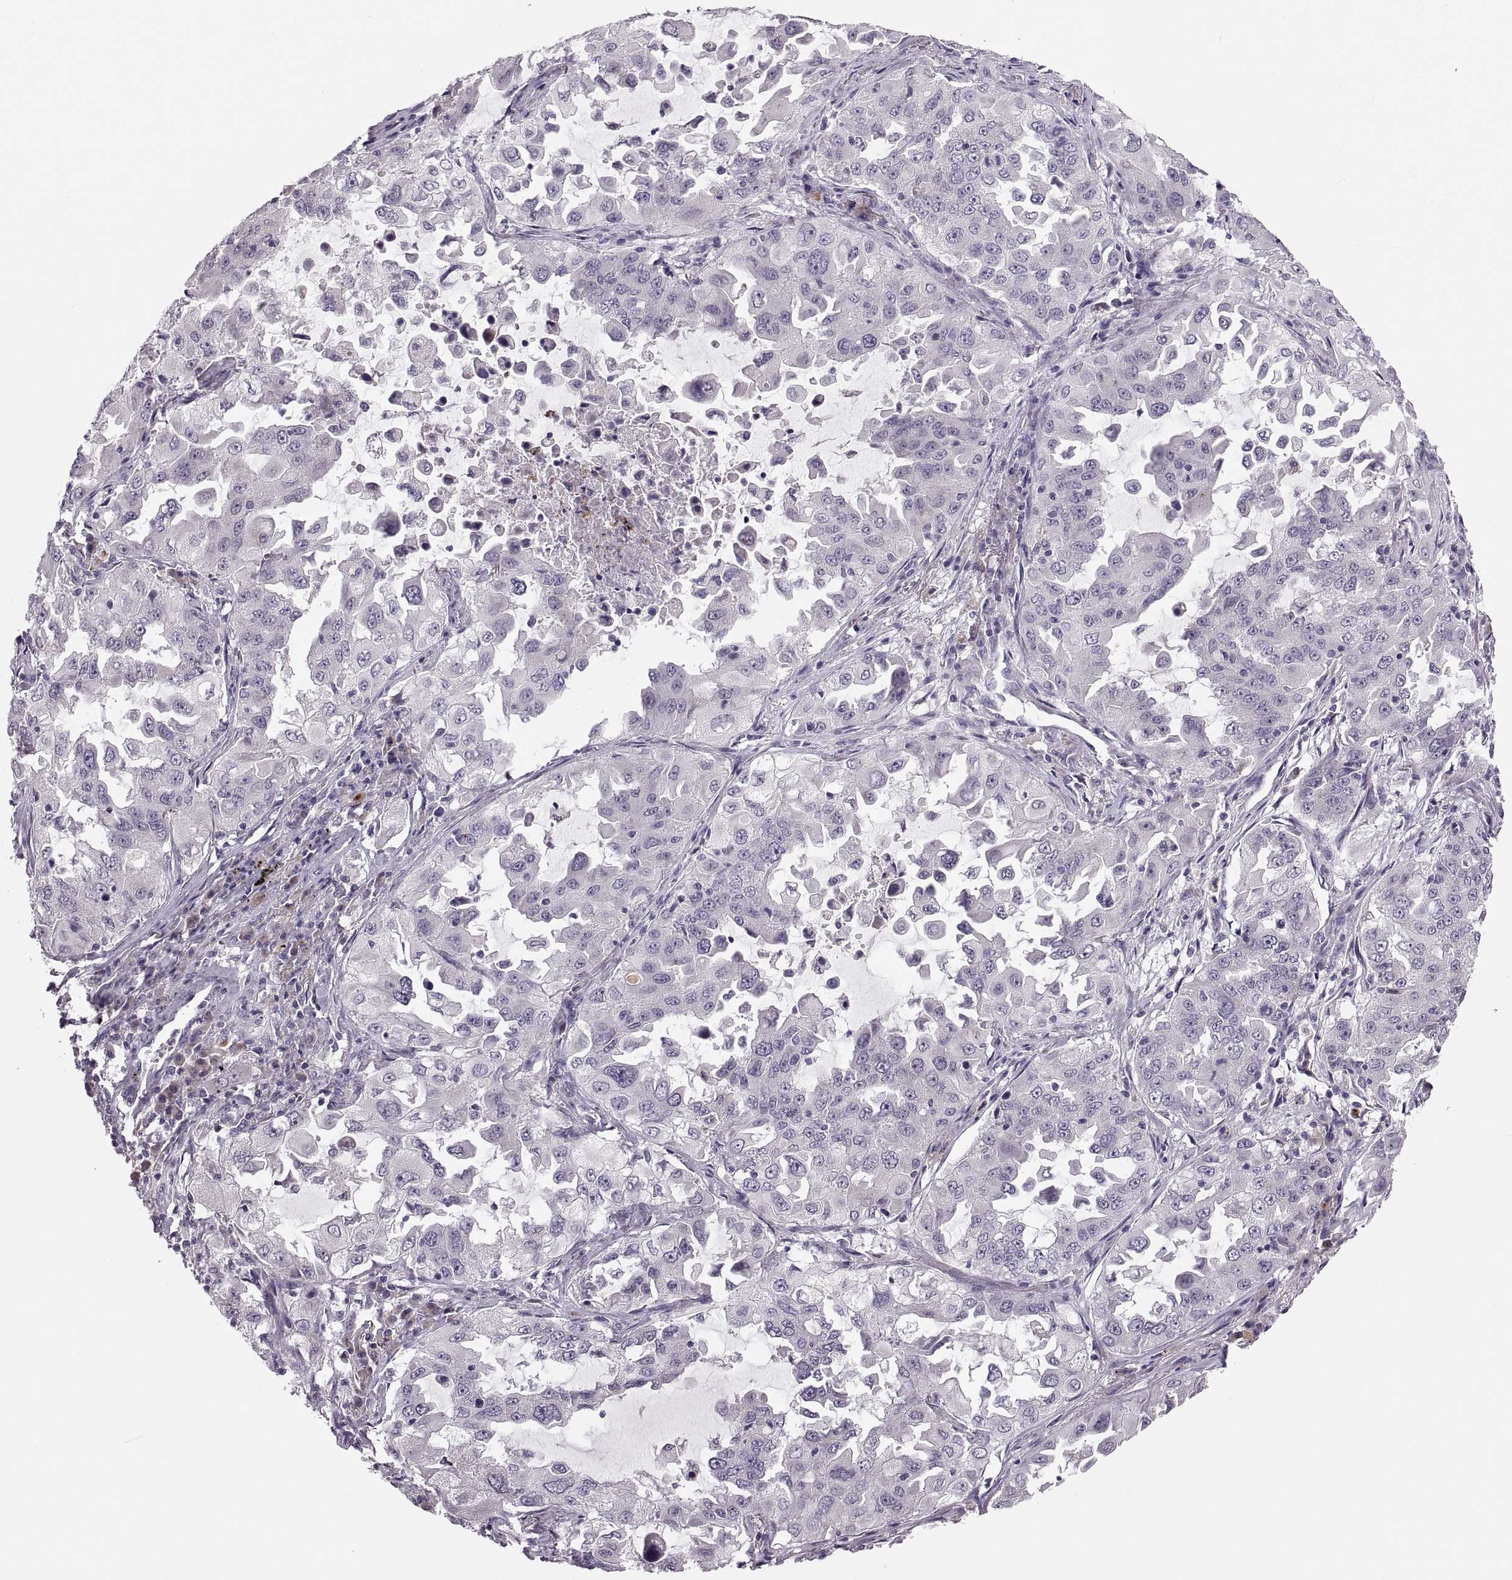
{"staining": {"intensity": "negative", "quantity": "none", "location": "none"}, "tissue": "lung cancer", "cell_type": "Tumor cells", "image_type": "cancer", "snomed": [{"axis": "morphology", "description": "Adenocarcinoma, NOS"}, {"axis": "topography", "description": "Lung"}], "caption": "The image exhibits no significant expression in tumor cells of lung adenocarcinoma. The staining was performed using DAB to visualize the protein expression in brown, while the nuclei were stained in blue with hematoxylin (Magnification: 20x).", "gene": "ADH6", "patient": {"sex": "female", "age": 61}}